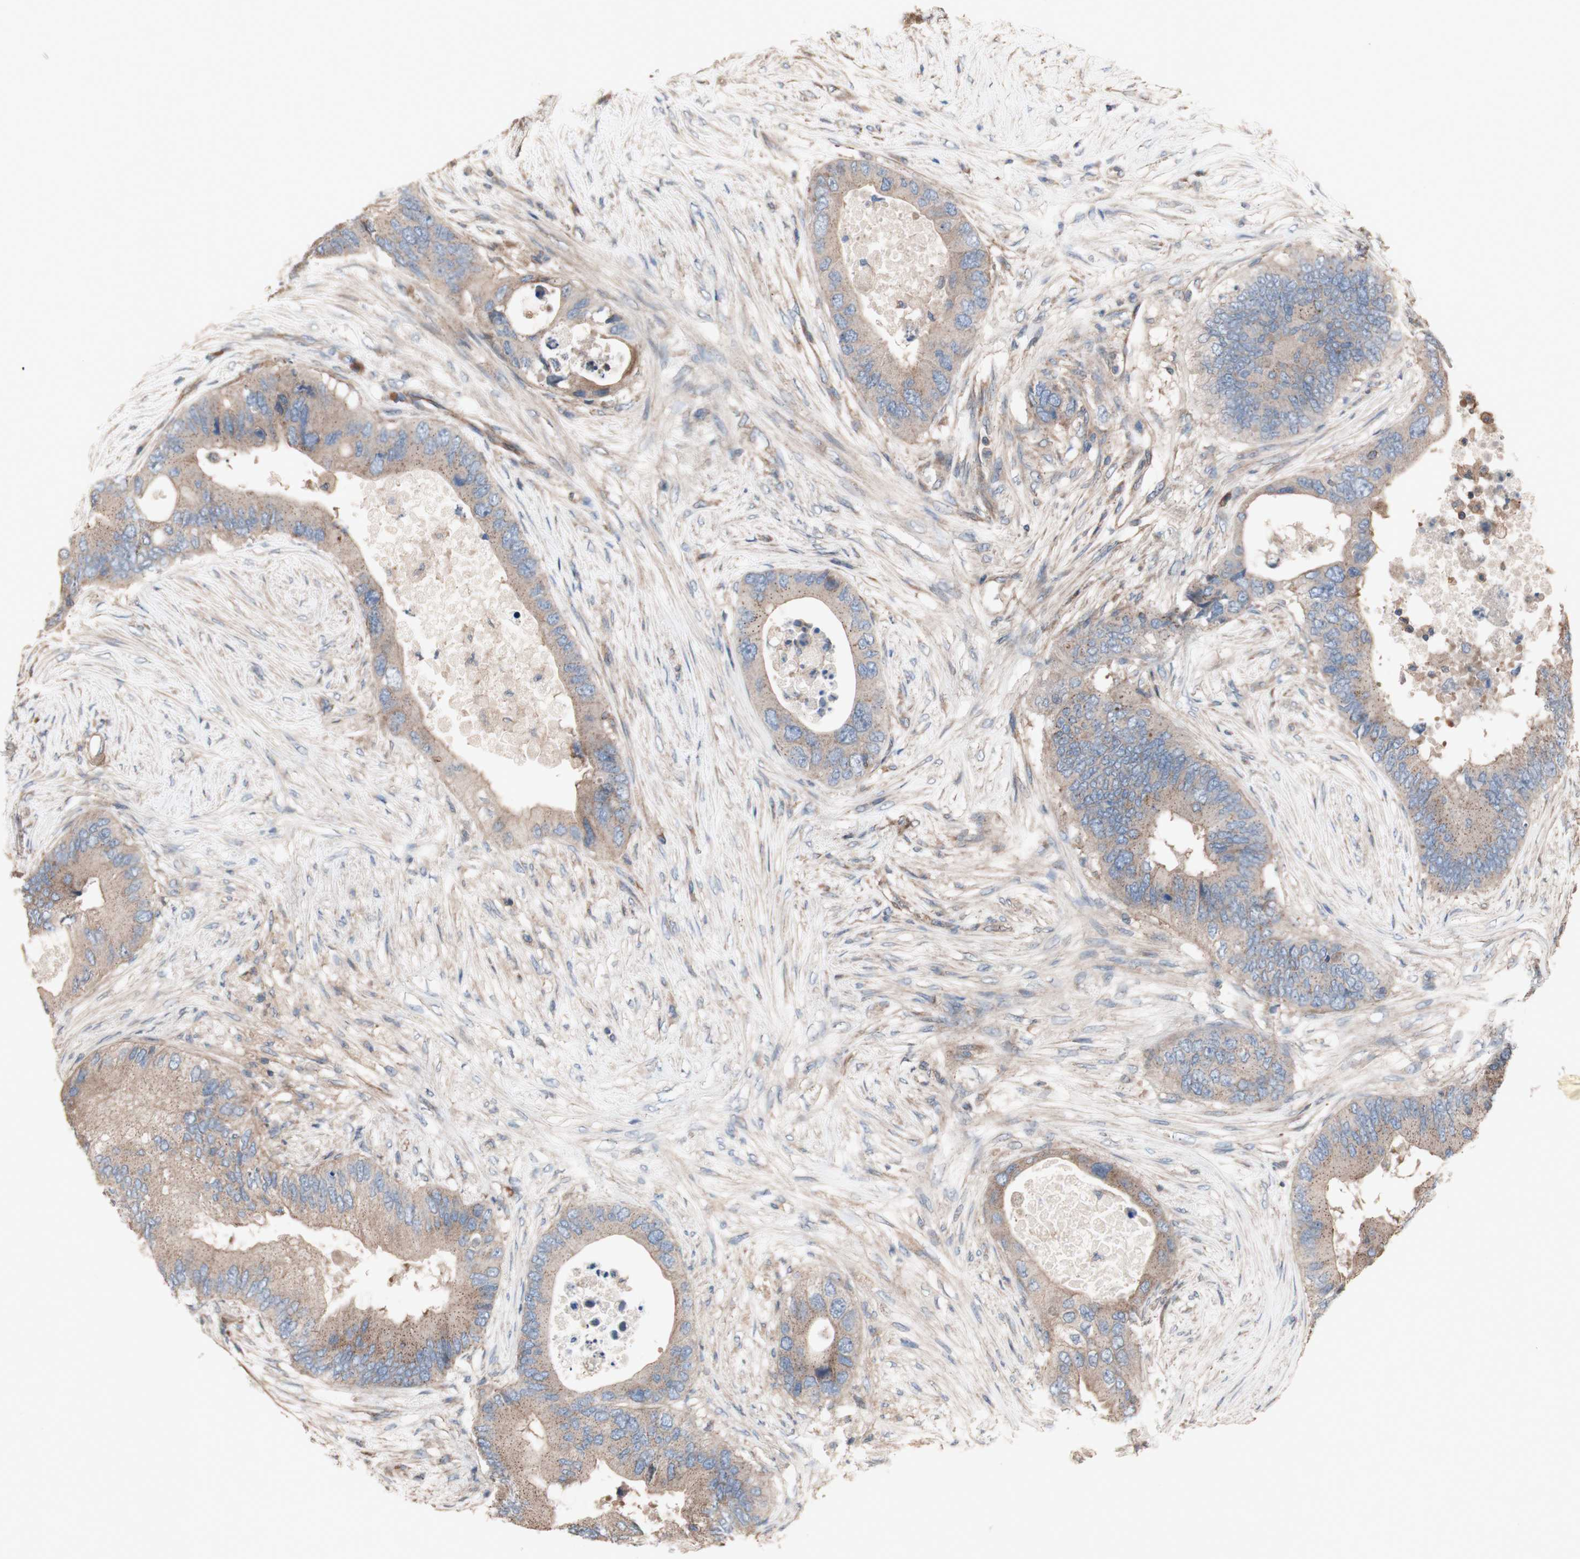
{"staining": {"intensity": "moderate", "quantity": ">75%", "location": "cytoplasmic/membranous"}, "tissue": "colorectal cancer", "cell_type": "Tumor cells", "image_type": "cancer", "snomed": [{"axis": "morphology", "description": "Adenocarcinoma, NOS"}, {"axis": "topography", "description": "Colon"}], "caption": "Colorectal cancer was stained to show a protein in brown. There is medium levels of moderate cytoplasmic/membranous expression in approximately >75% of tumor cells. The protein of interest is shown in brown color, while the nuclei are stained blue.", "gene": "COPB1", "patient": {"sex": "male", "age": 71}}